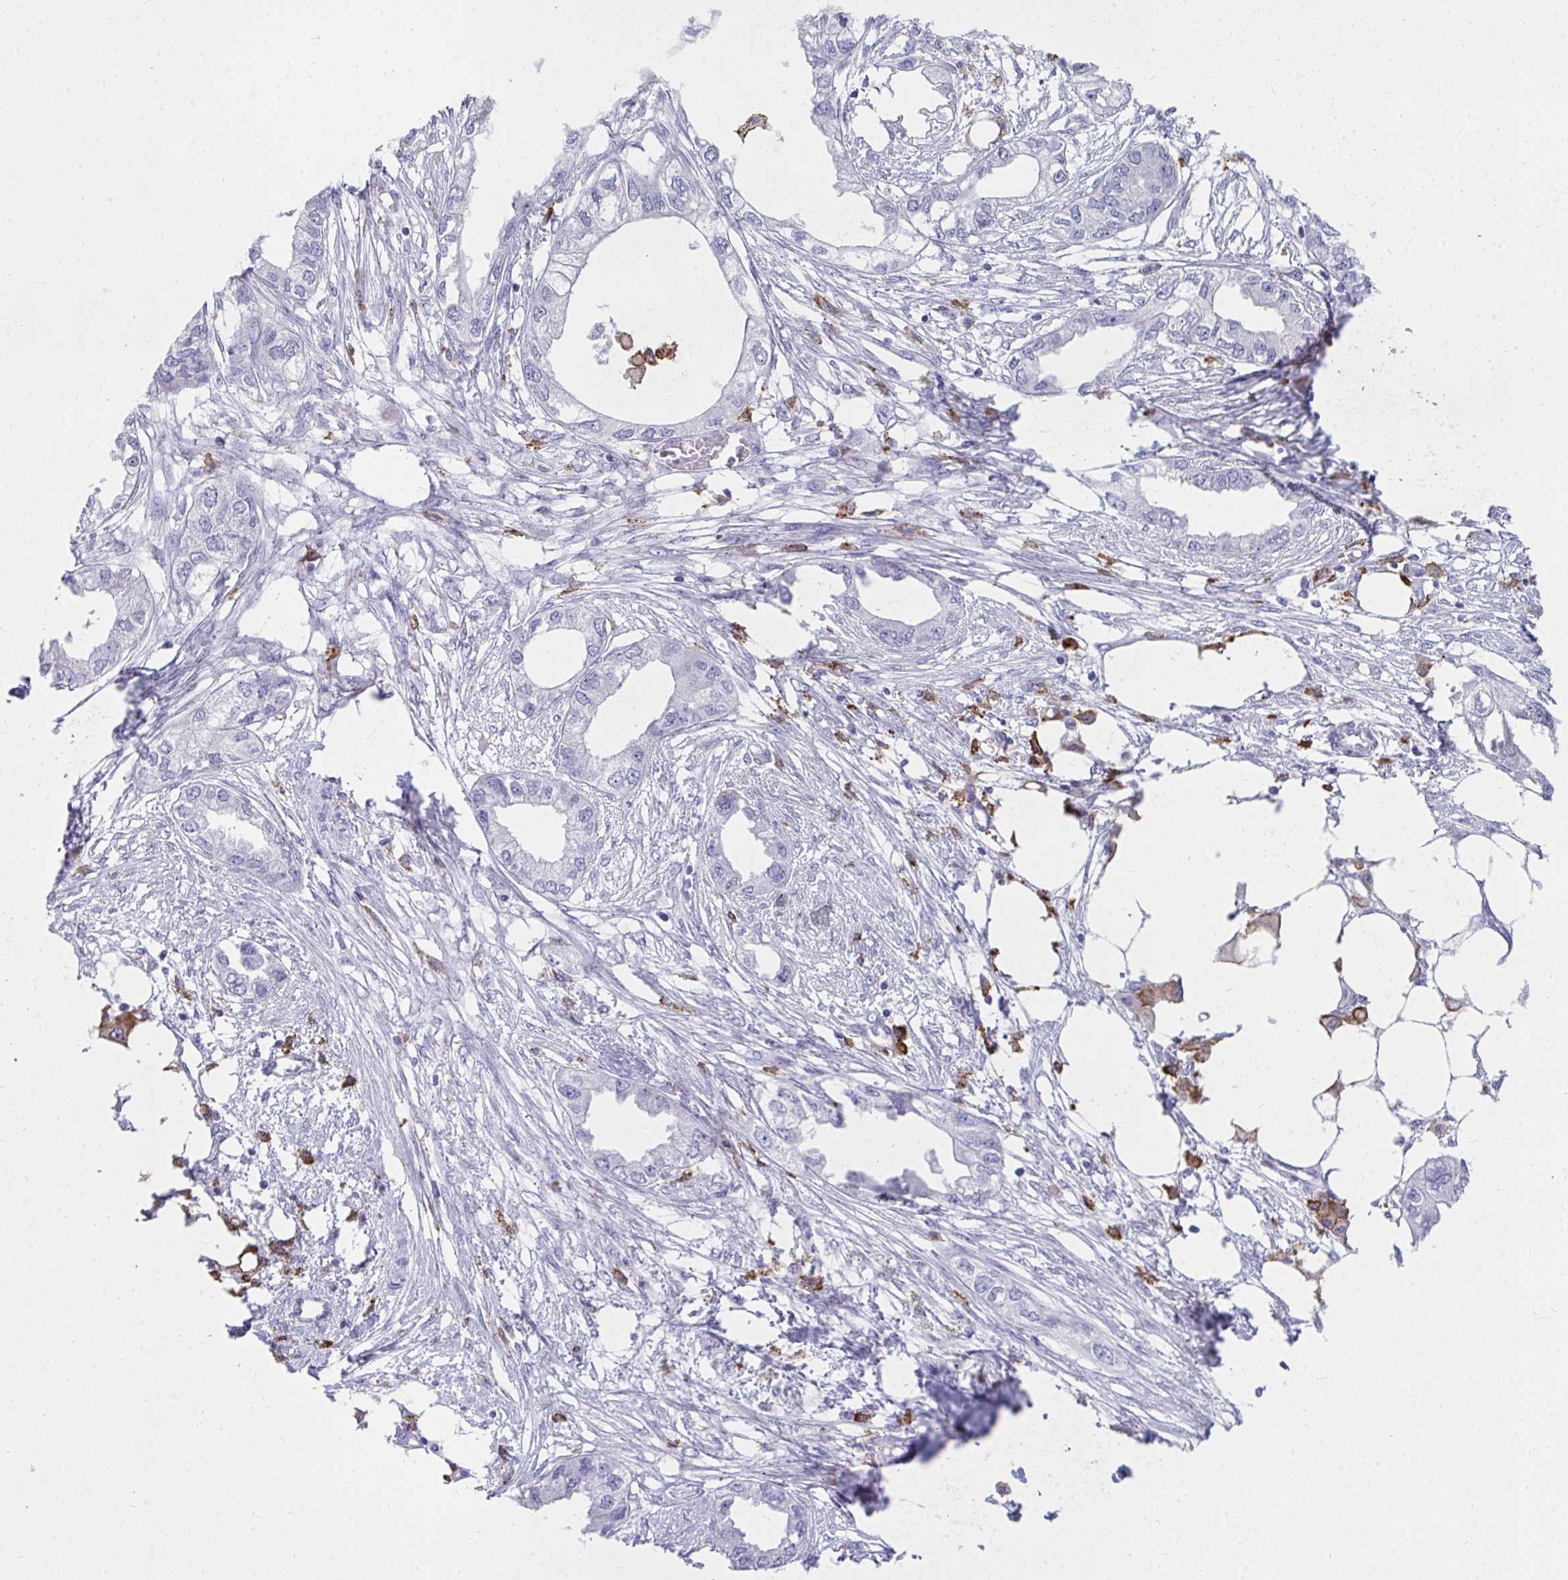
{"staining": {"intensity": "negative", "quantity": "none", "location": "none"}, "tissue": "endometrial cancer", "cell_type": "Tumor cells", "image_type": "cancer", "snomed": [{"axis": "morphology", "description": "Adenocarcinoma, NOS"}, {"axis": "morphology", "description": "Adenocarcinoma, metastatic, NOS"}, {"axis": "topography", "description": "Adipose tissue"}, {"axis": "topography", "description": "Endometrium"}], "caption": "There is no significant expression in tumor cells of endometrial cancer (metastatic adenocarcinoma).", "gene": "CD163", "patient": {"sex": "female", "age": 67}}